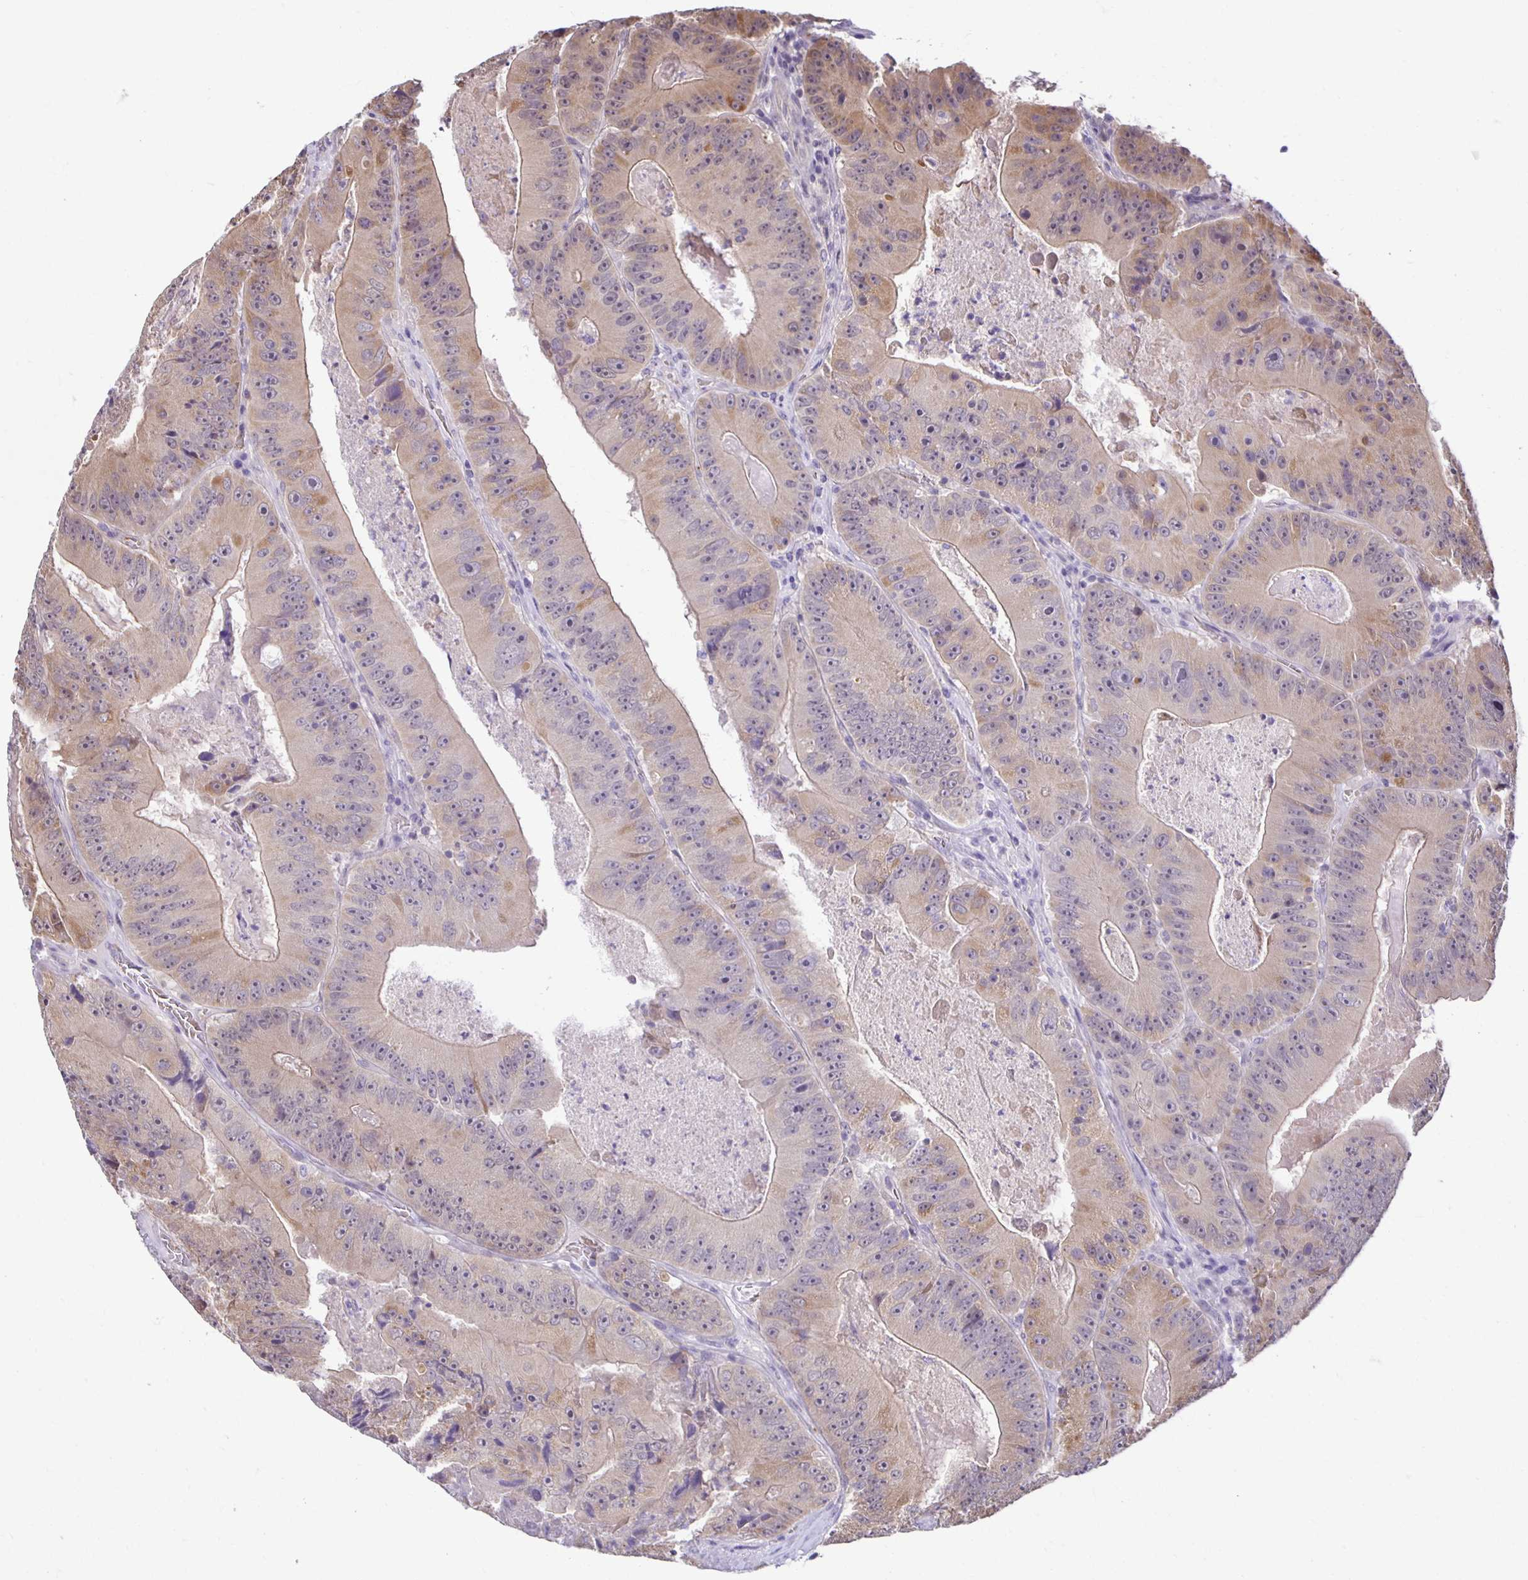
{"staining": {"intensity": "weak", "quantity": "25%-75%", "location": "cytoplasmic/membranous"}, "tissue": "colorectal cancer", "cell_type": "Tumor cells", "image_type": "cancer", "snomed": [{"axis": "morphology", "description": "Adenocarcinoma, NOS"}, {"axis": "topography", "description": "Colon"}], "caption": "A histopathology image showing weak cytoplasmic/membranous staining in about 25%-75% of tumor cells in colorectal adenocarcinoma, as visualized by brown immunohistochemical staining.", "gene": "MIEN1", "patient": {"sex": "female", "age": 86}}